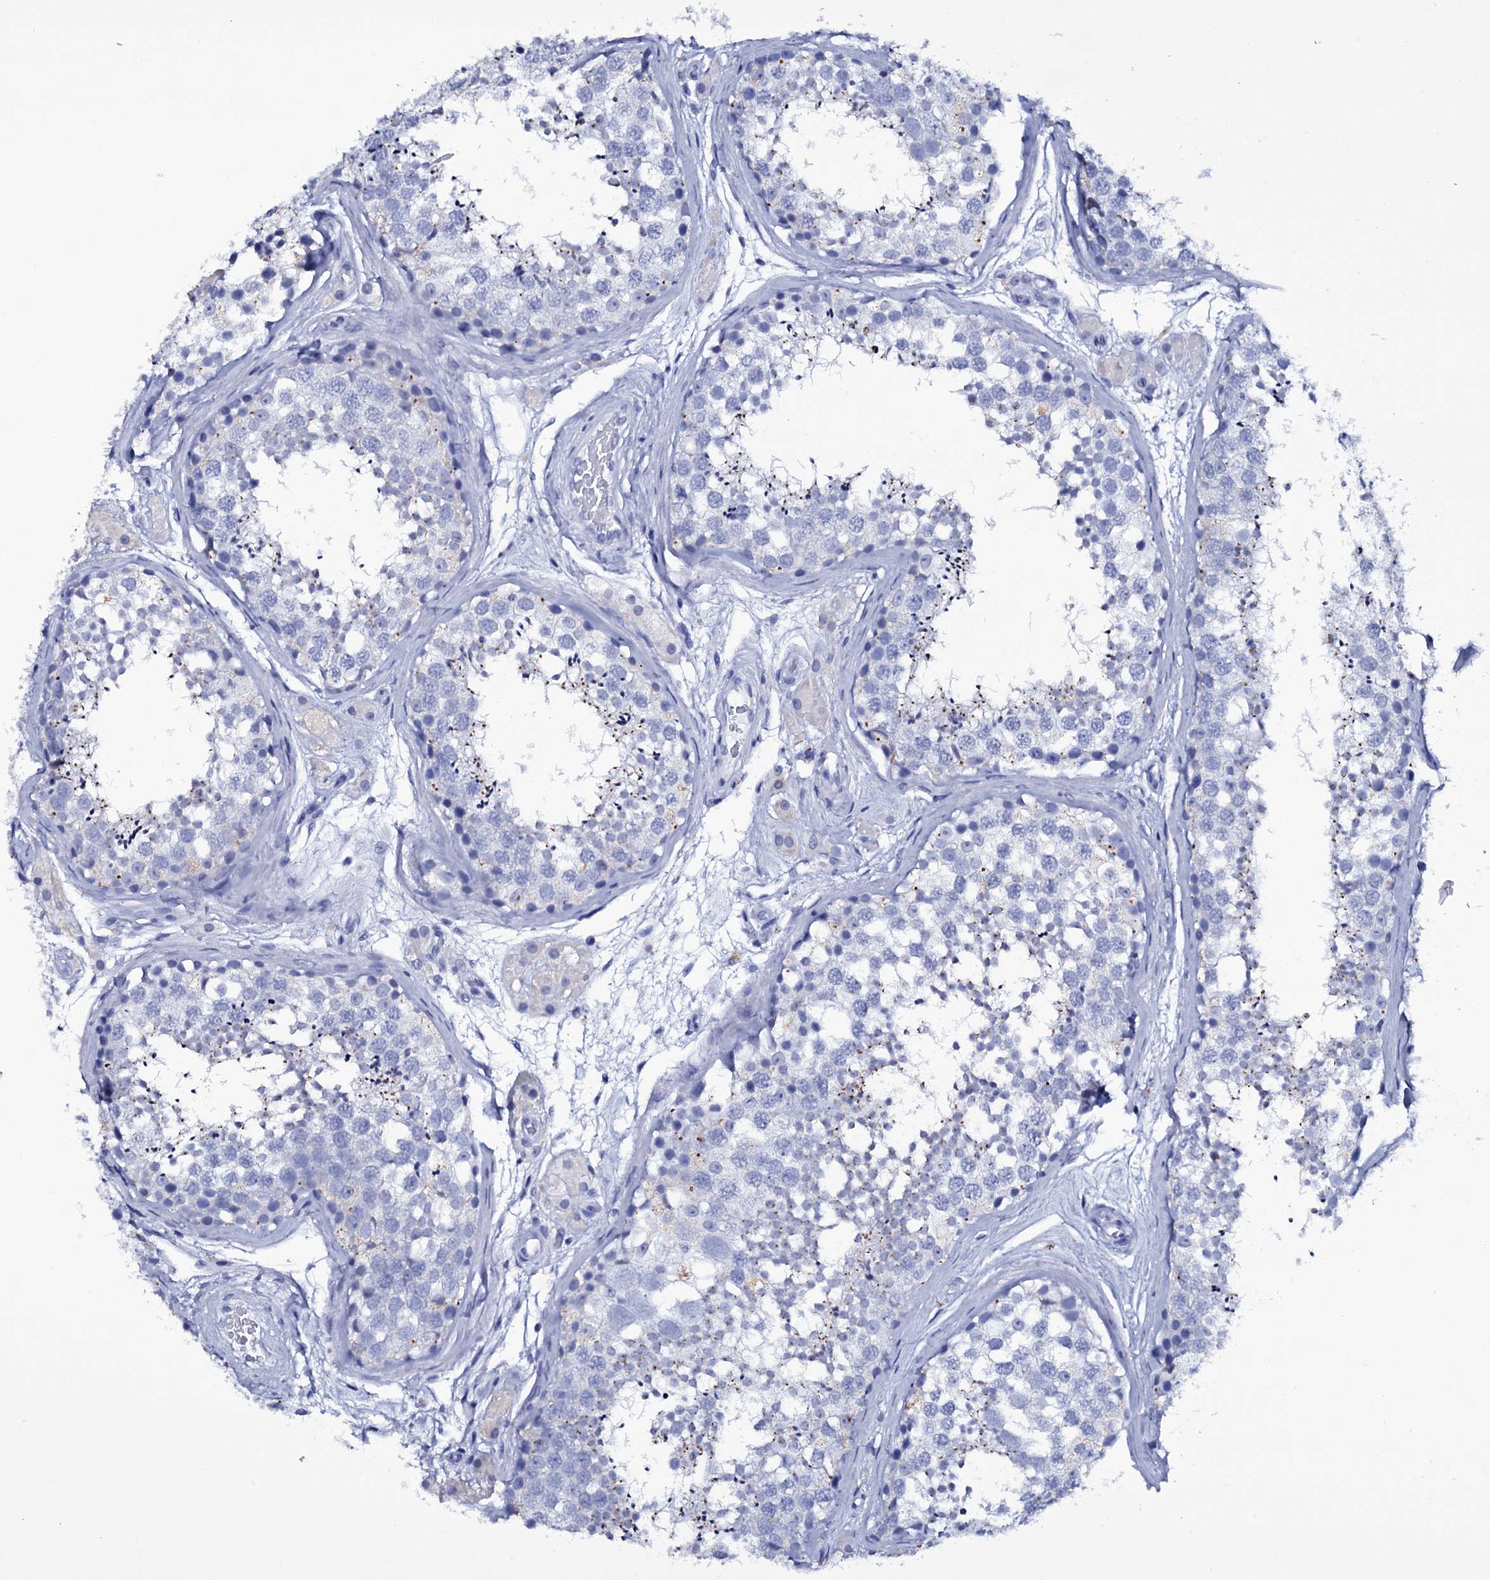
{"staining": {"intensity": "moderate", "quantity": "<25%", "location": "cytoplasmic/membranous,nuclear"}, "tissue": "testis", "cell_type": "Cells in seminiferous ducts", "image_type": "normal", "snomed": [{"axis": "morphology", "description": "Normal tissue, NOS"}, {"axis": "topography", "description": "Testis"}], "caption": "Cells in seminiferous ducts exhibit low levels of moderate cytoplasmic/membranous,nuclear positivity in about <25% of cells in normal human testis. The staining is performed using DAB brown chromogen to label protein expression. The nuclei are counter-stained blue using hematoxylin.", "gene": "ITPRID2", "patient": {"sex": "male", "age": 56}}